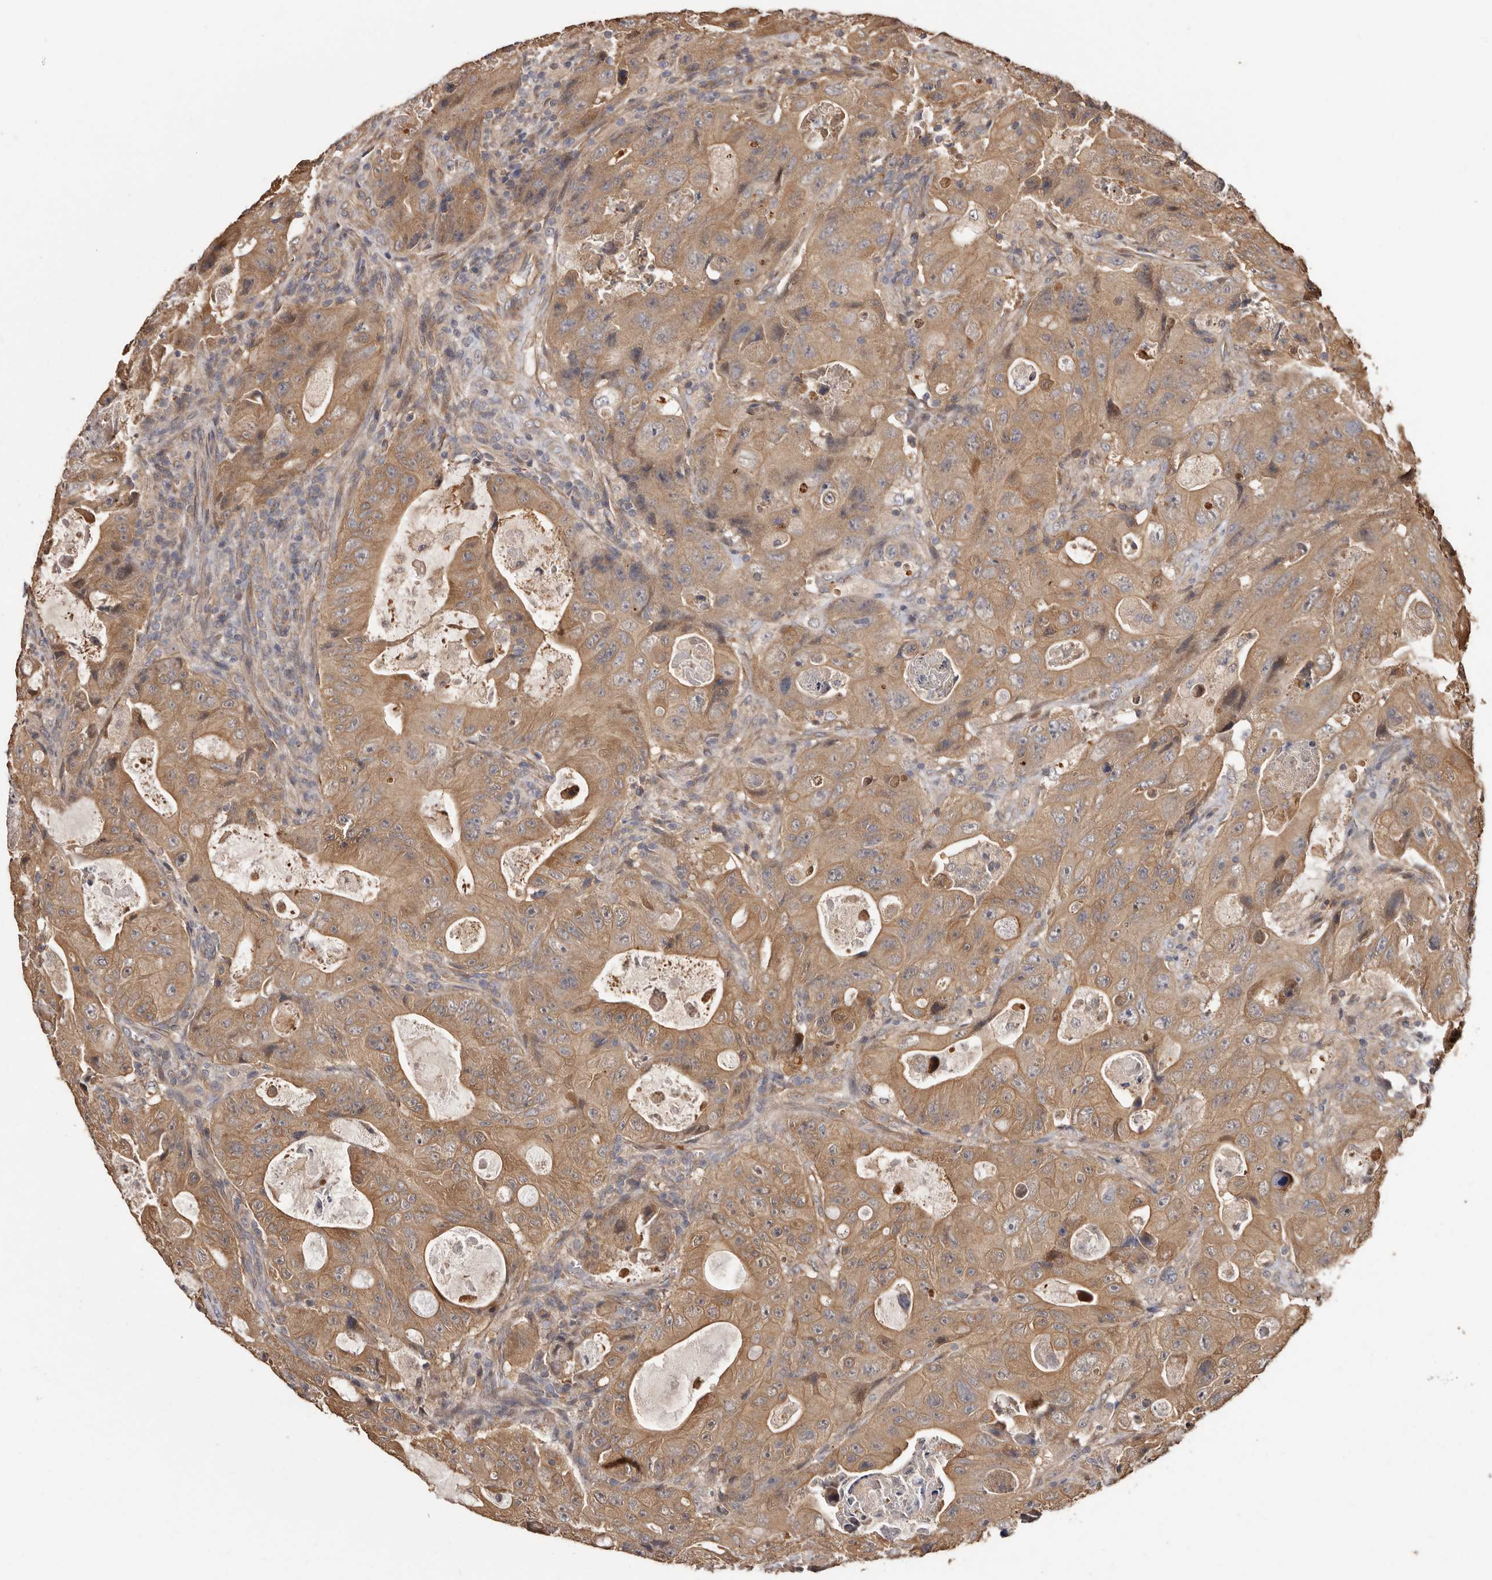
{"staining": {"intensity": "moderate", "quantity": ">75%", "location": "cytoplasmic/membranous"}, "tissue": "colorectal cancer", "cell_type": "Tumor cells", "image_type": "cancer", "snomed": [{"axis": "morphology", "description": "Adenocarcinoma, NOS"}, {"axis": "topography", "description": "Colon"}], "caption": "A medium amount of moderate cytoplasmic/membranous staining is appreciated in about >75% of tumor cells in adenocarcinoma (colorectal) tissue.", "gene": "COQ8B", "patient": {"sex": "female", "age": 46}}